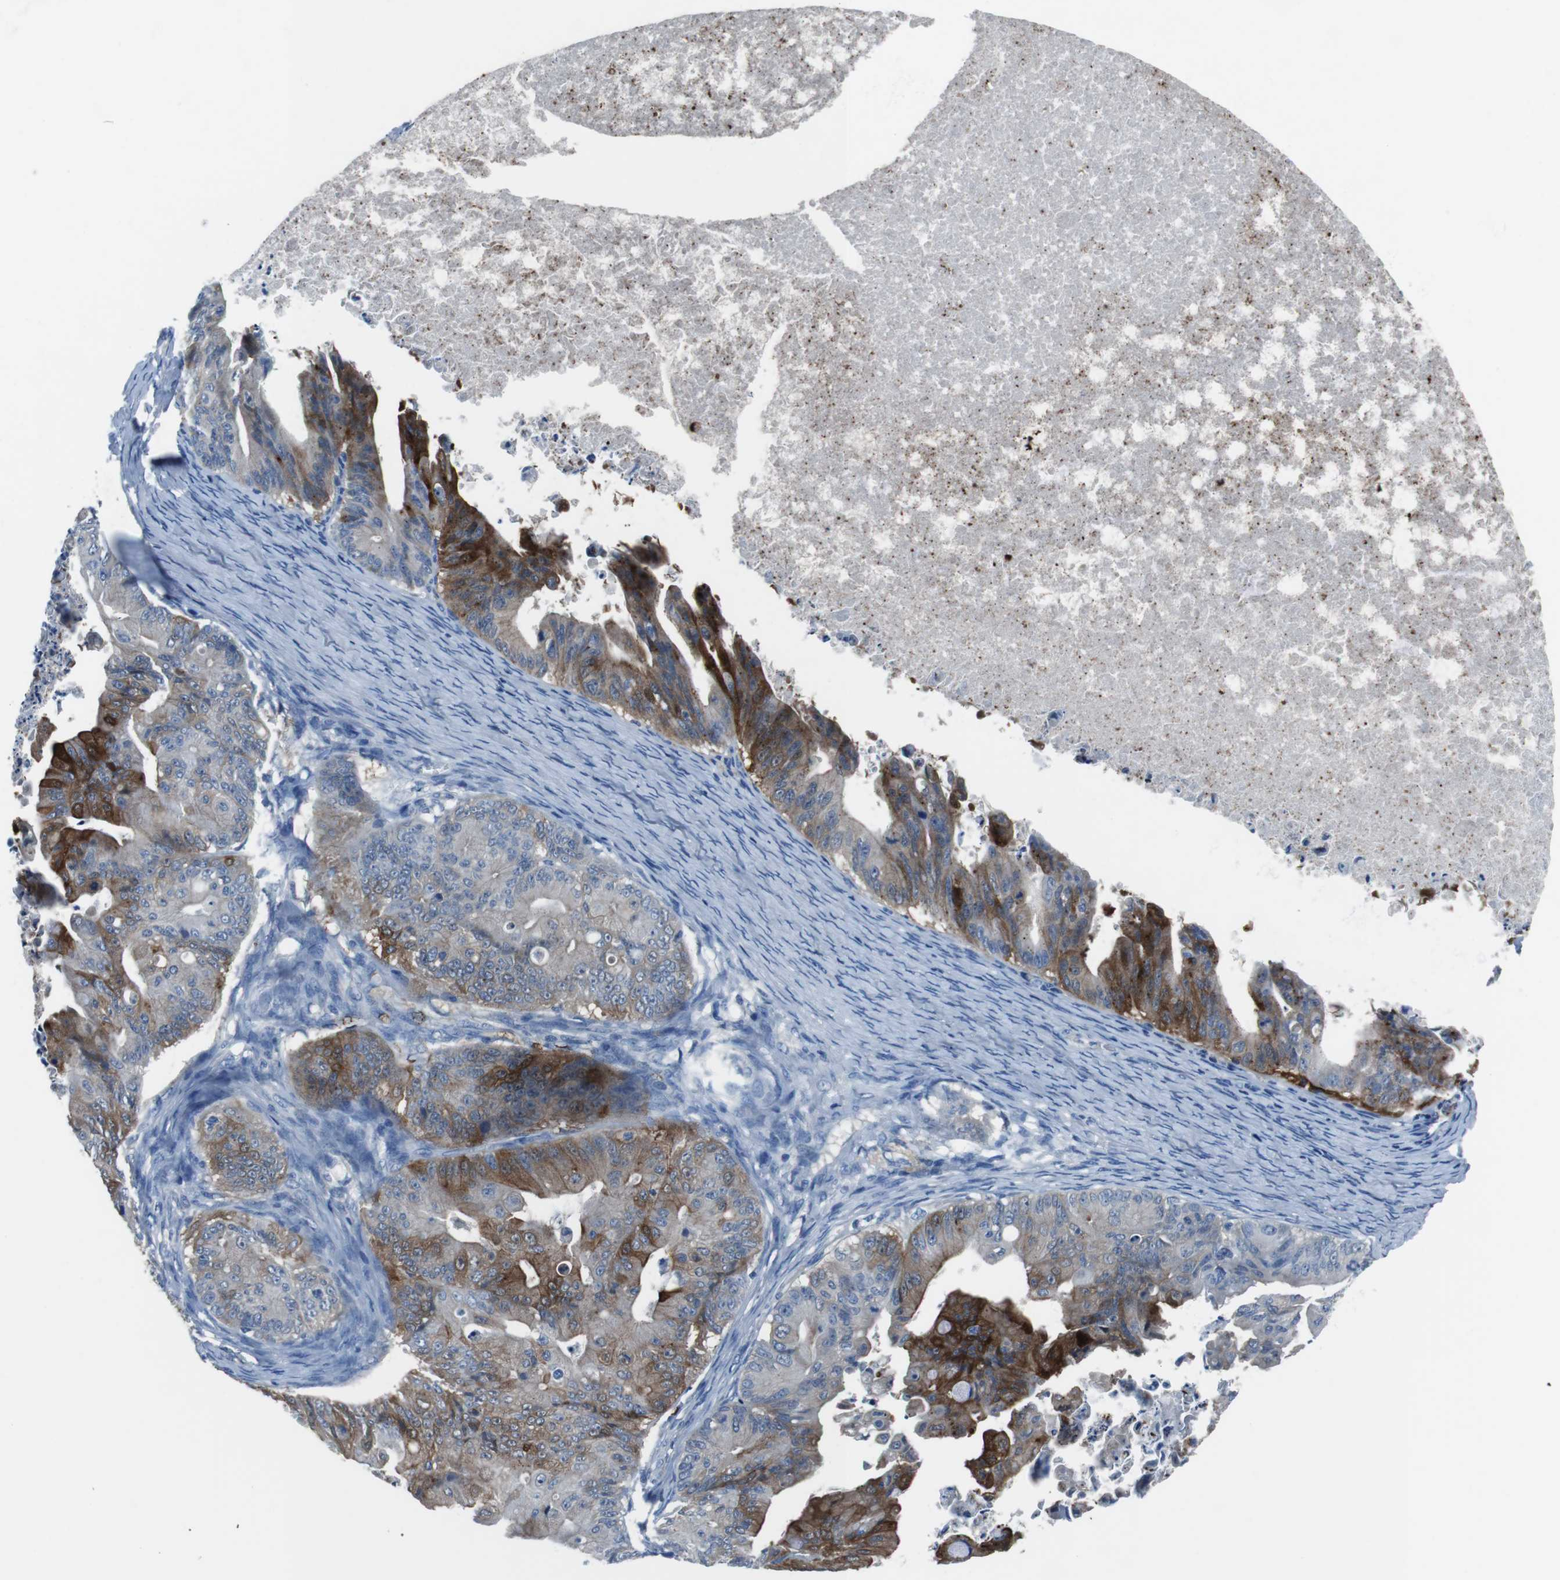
{"staining": {"intensity": "moderate", "quantity": "25%-75%", "location": "cytoplasmic/membranous"}, "tissue": "ovarian cancer", "cell_type": "Tumor cells", "image_type": "cancer", "snomed": [{"axis": "morphology", "description": "Cystadenocarcinoma, mucinous, NOS"}, {"axis": "topography", "description": "Ovary"}], "caption": "This is an image of IHC staining of mucinous cystadenocarcinoma (ovarian), which shows moderate staining in the cytoplasmic/membranous of tumor cells.", "gene": "TULP3", "patient": {"sex": "female", "age": 37}}